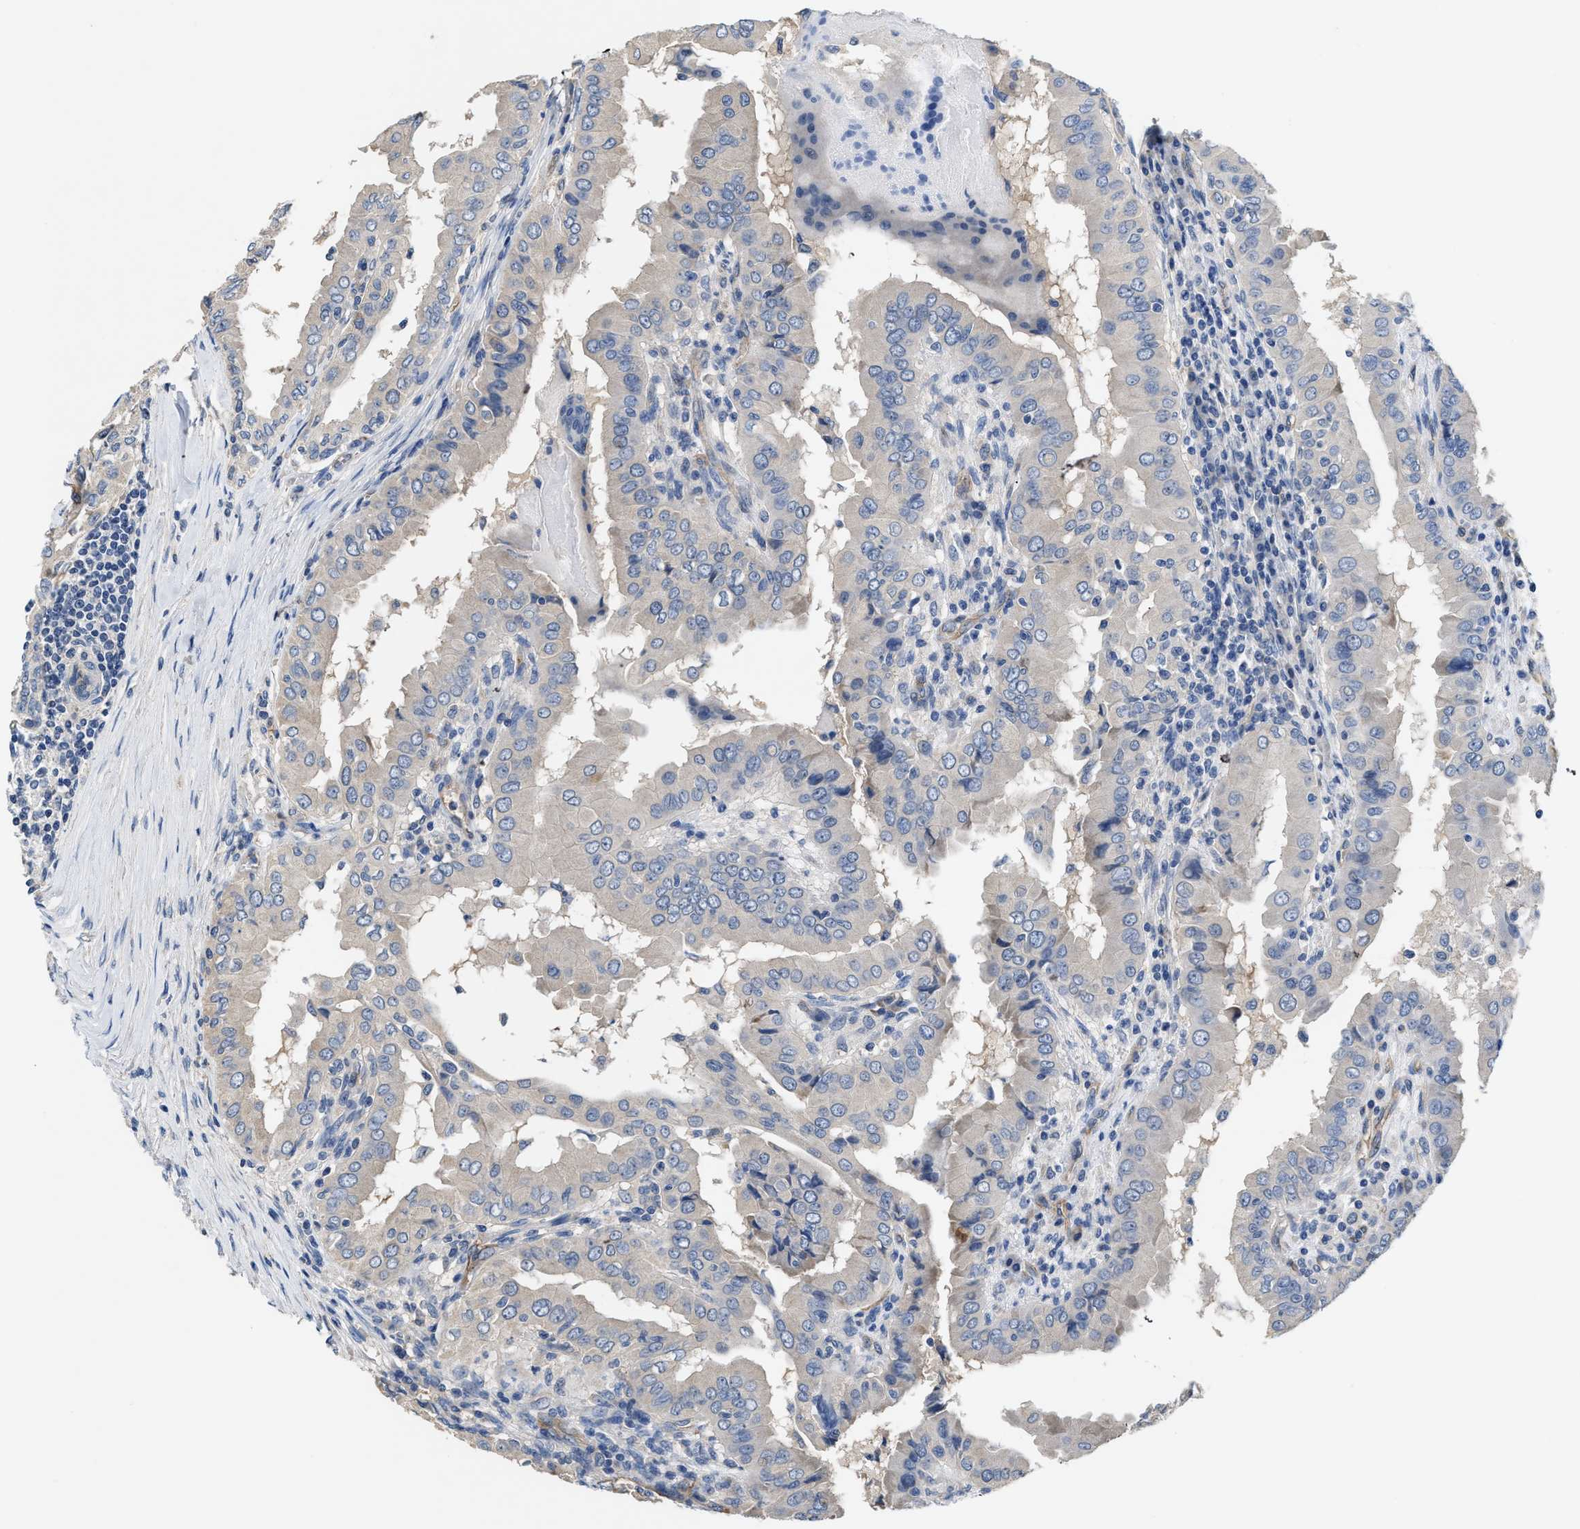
{"staining": {"intensity": "negative", "quantity": "none", "location": "none"}, "tissue": "thyroid cancer", "cell_type": "Tumor cells", "image_type": "cancer", "snomed": [{"axis": "morphology", "description": "Papillary adenocarcinoma, NOS"}, {"axis": "topography", "description": "Thyroid gland"}], "caption": "IHC image of human thyroid cancer (papillary adenocarcinoma) stained for a protein (brown), which reveals no staining in tumor cells.", "gene": "C22orf42", "patient": {"sex": "male", "age": 33}}